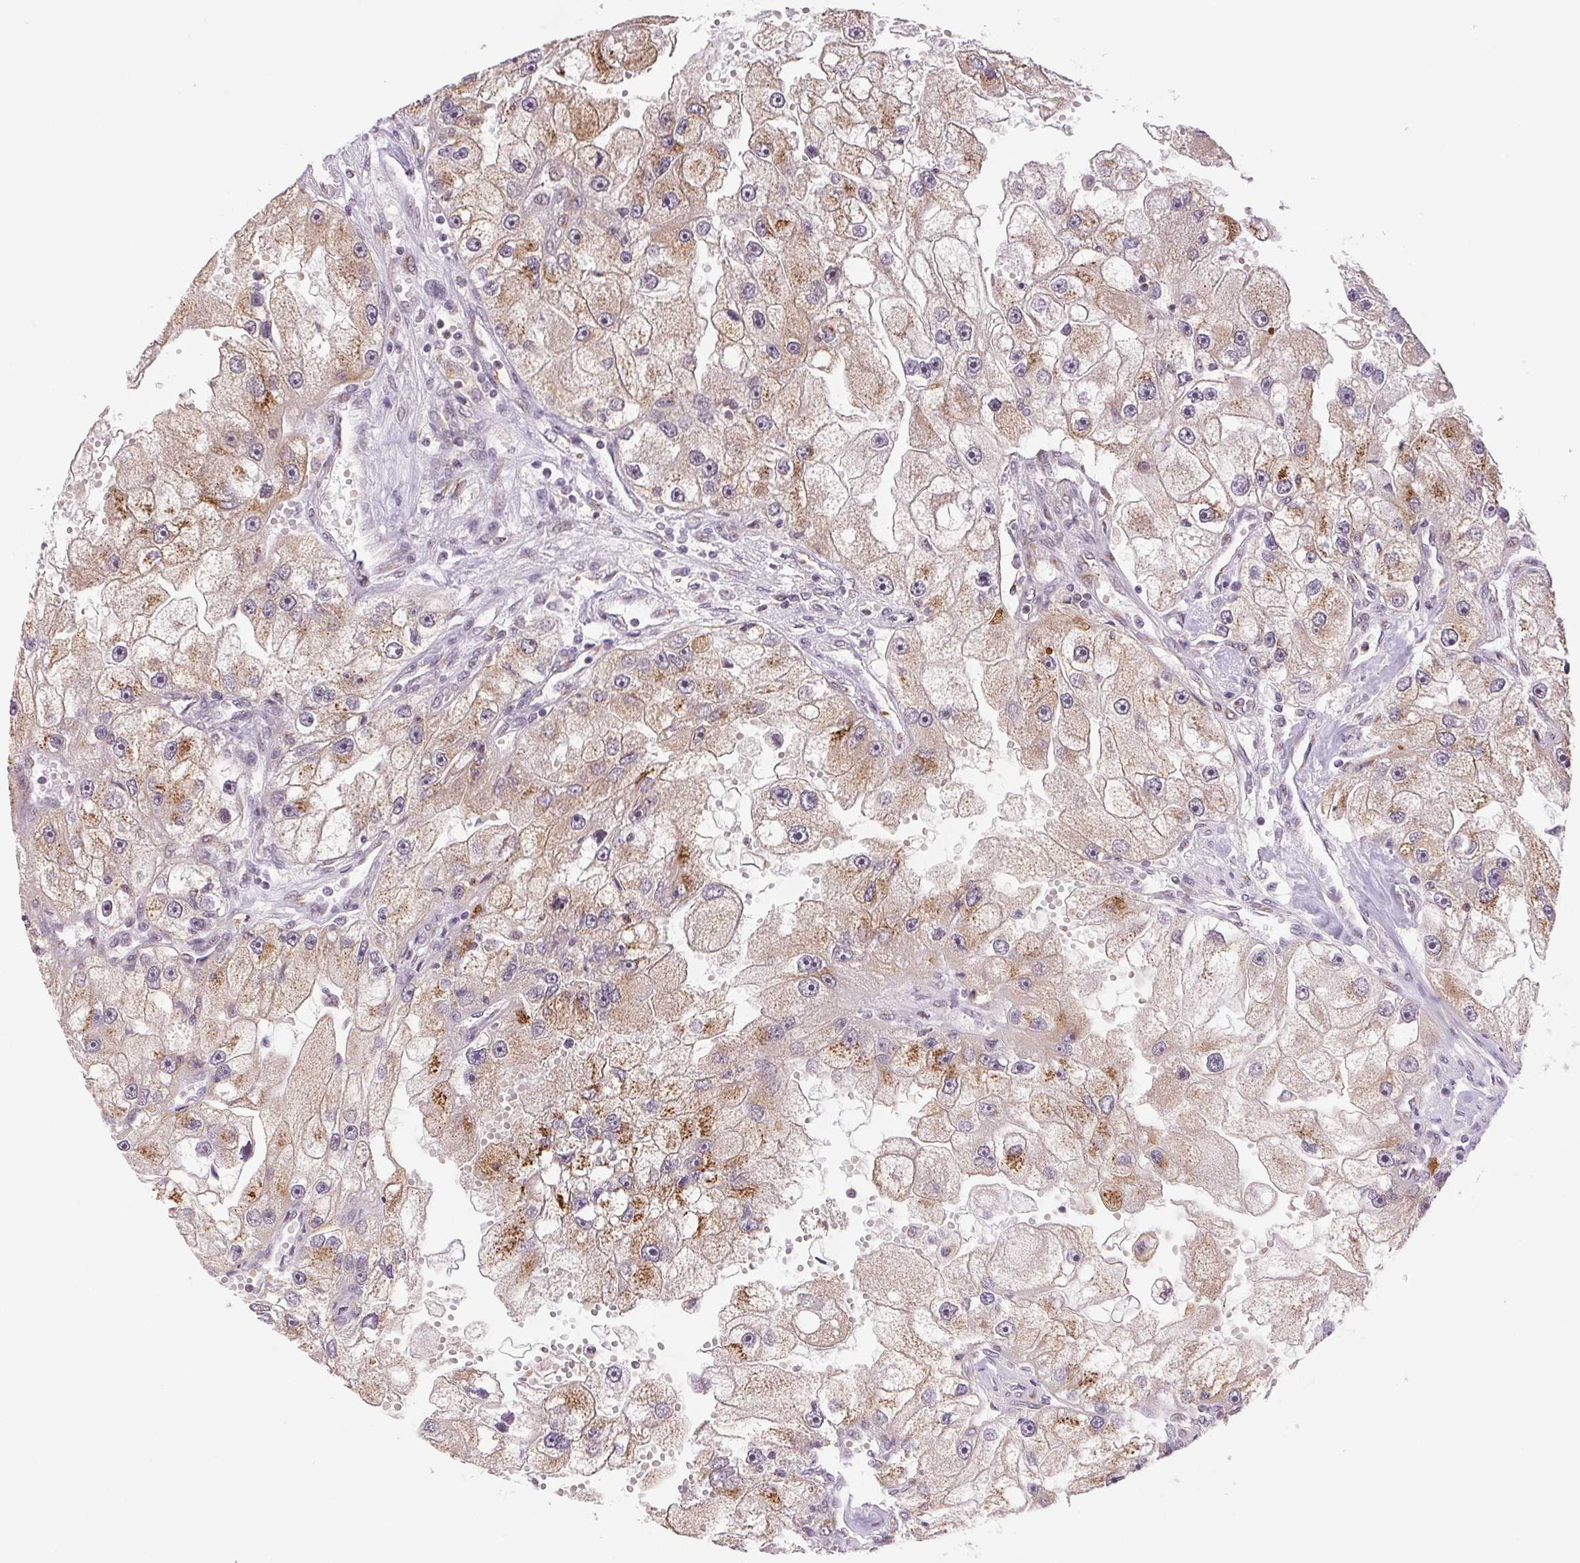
{"staining": {"intensity": "moderate", "quantity": "25%-75%", "location": "cytoplasmic/membranous"}, "tissue": "renal cancer", "cell_type": "Tumor cells", "image_type": "cancer", "snomed": [{"axis": "morphology", "description": "Adenocarcinoma, NOS"}, {"axis": "topography", "description": "Kidney"}], "caption": "Human adenocarcinoma (renal) stained for a protein (brown) reveals moderate cytoplasmic/membranous positive positivity in approximately 25%-75% of tumor cells.", "gene": "GRHL3", "patient": {"sex": "male", "age": 63}}